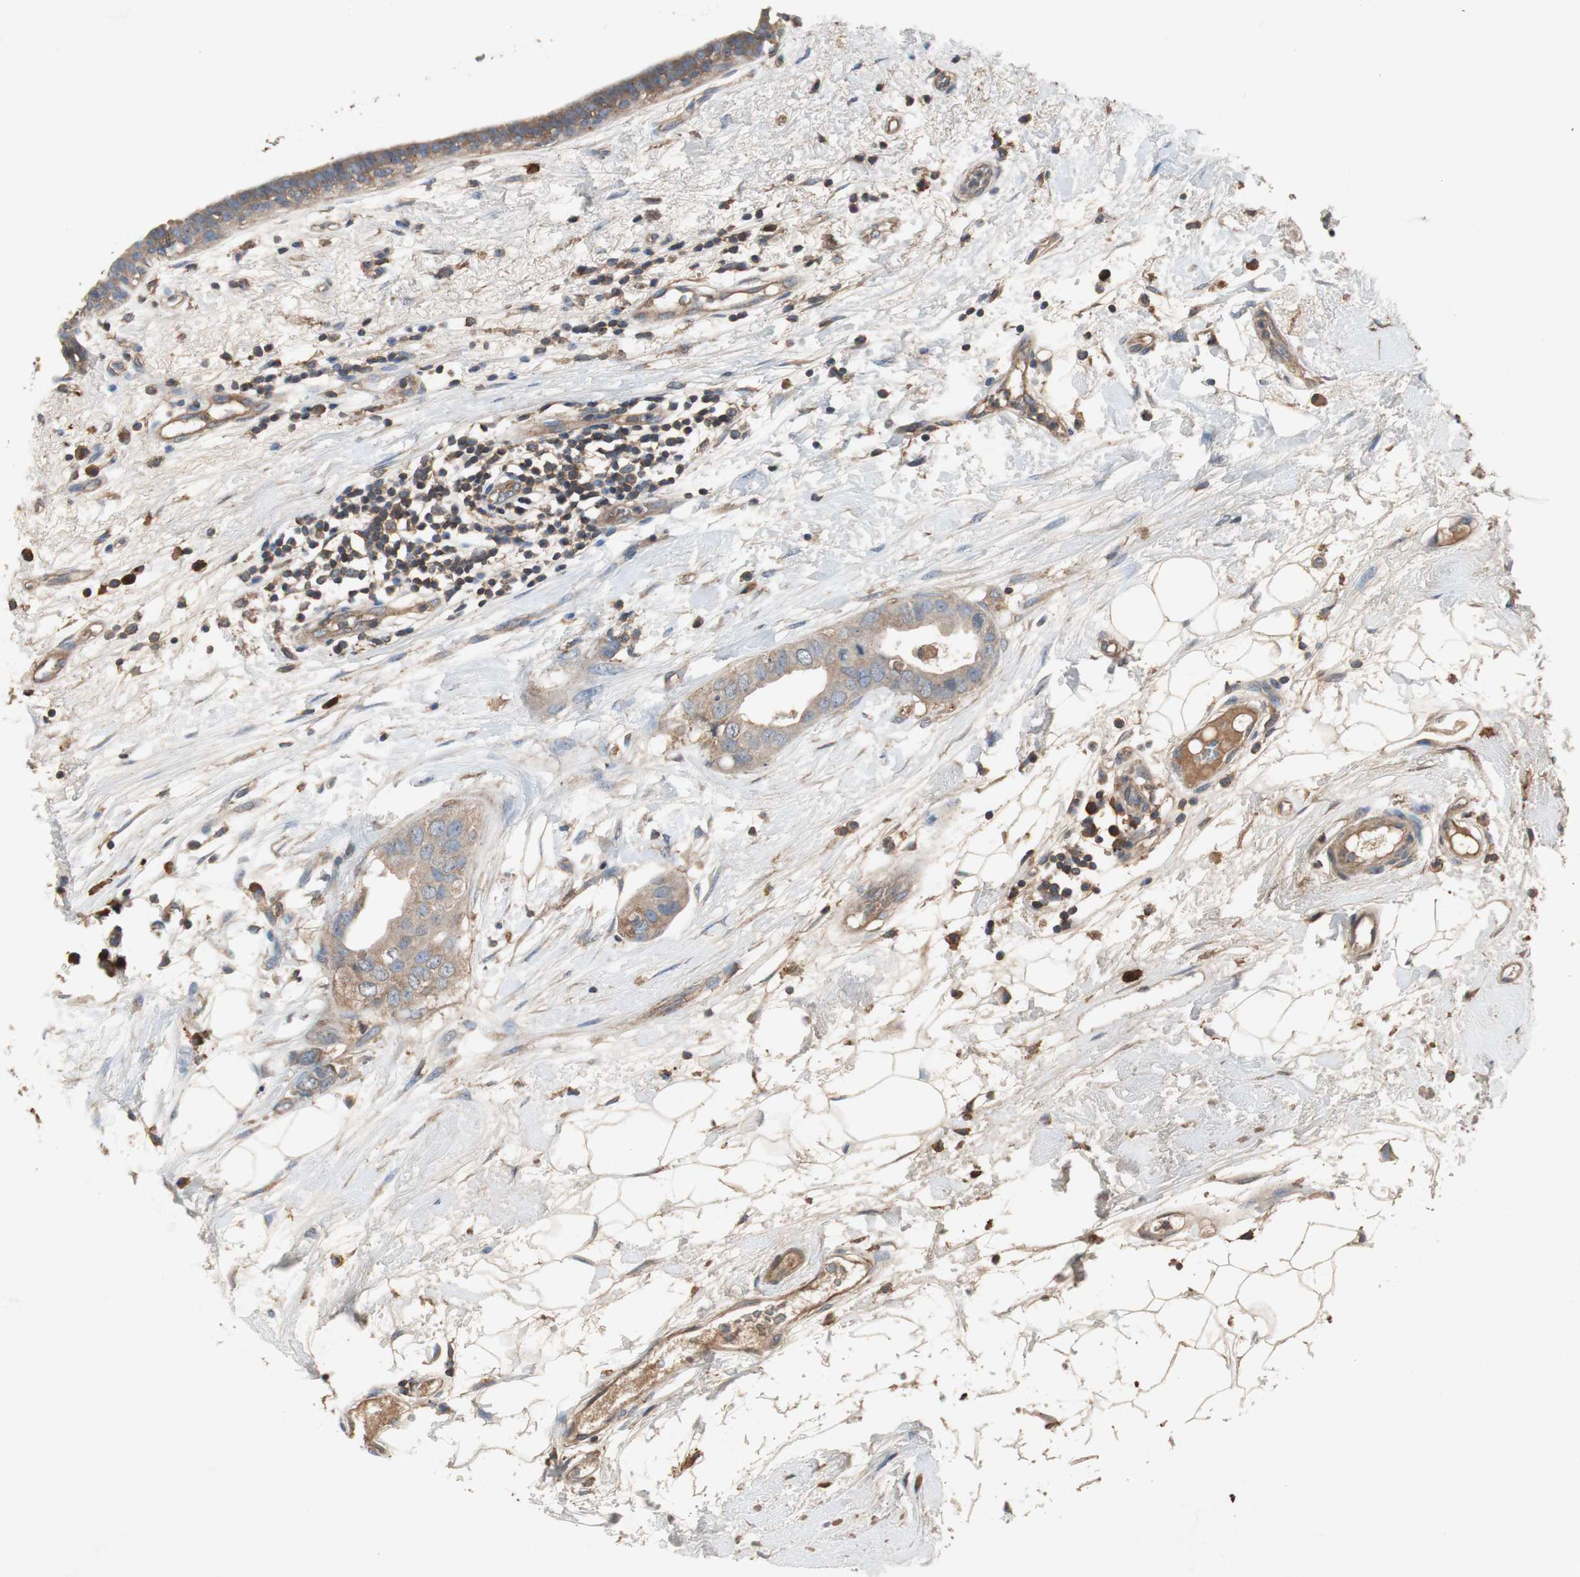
{"staining": {"intensity": "weak", "quantity": ">75%", "location": "cytoplasmic/membranous"}, "tissue": "breast cancer", "cell_type": "Tumor cells", "image_type": "cancer", "snomed": [{"axis": "morphology", "description": "Duct carcinoma"}, {"axis": "topography", "description": "Breast"}], "caption": "Protein expression analysis of breast cancer (intraductal carcinoma) shows weak cytoplasmic/membranous positivity in approximately >75% of tumor cells.", "gene": "TNFRSF14", "patient": {"sex": "female", "age": 40}}